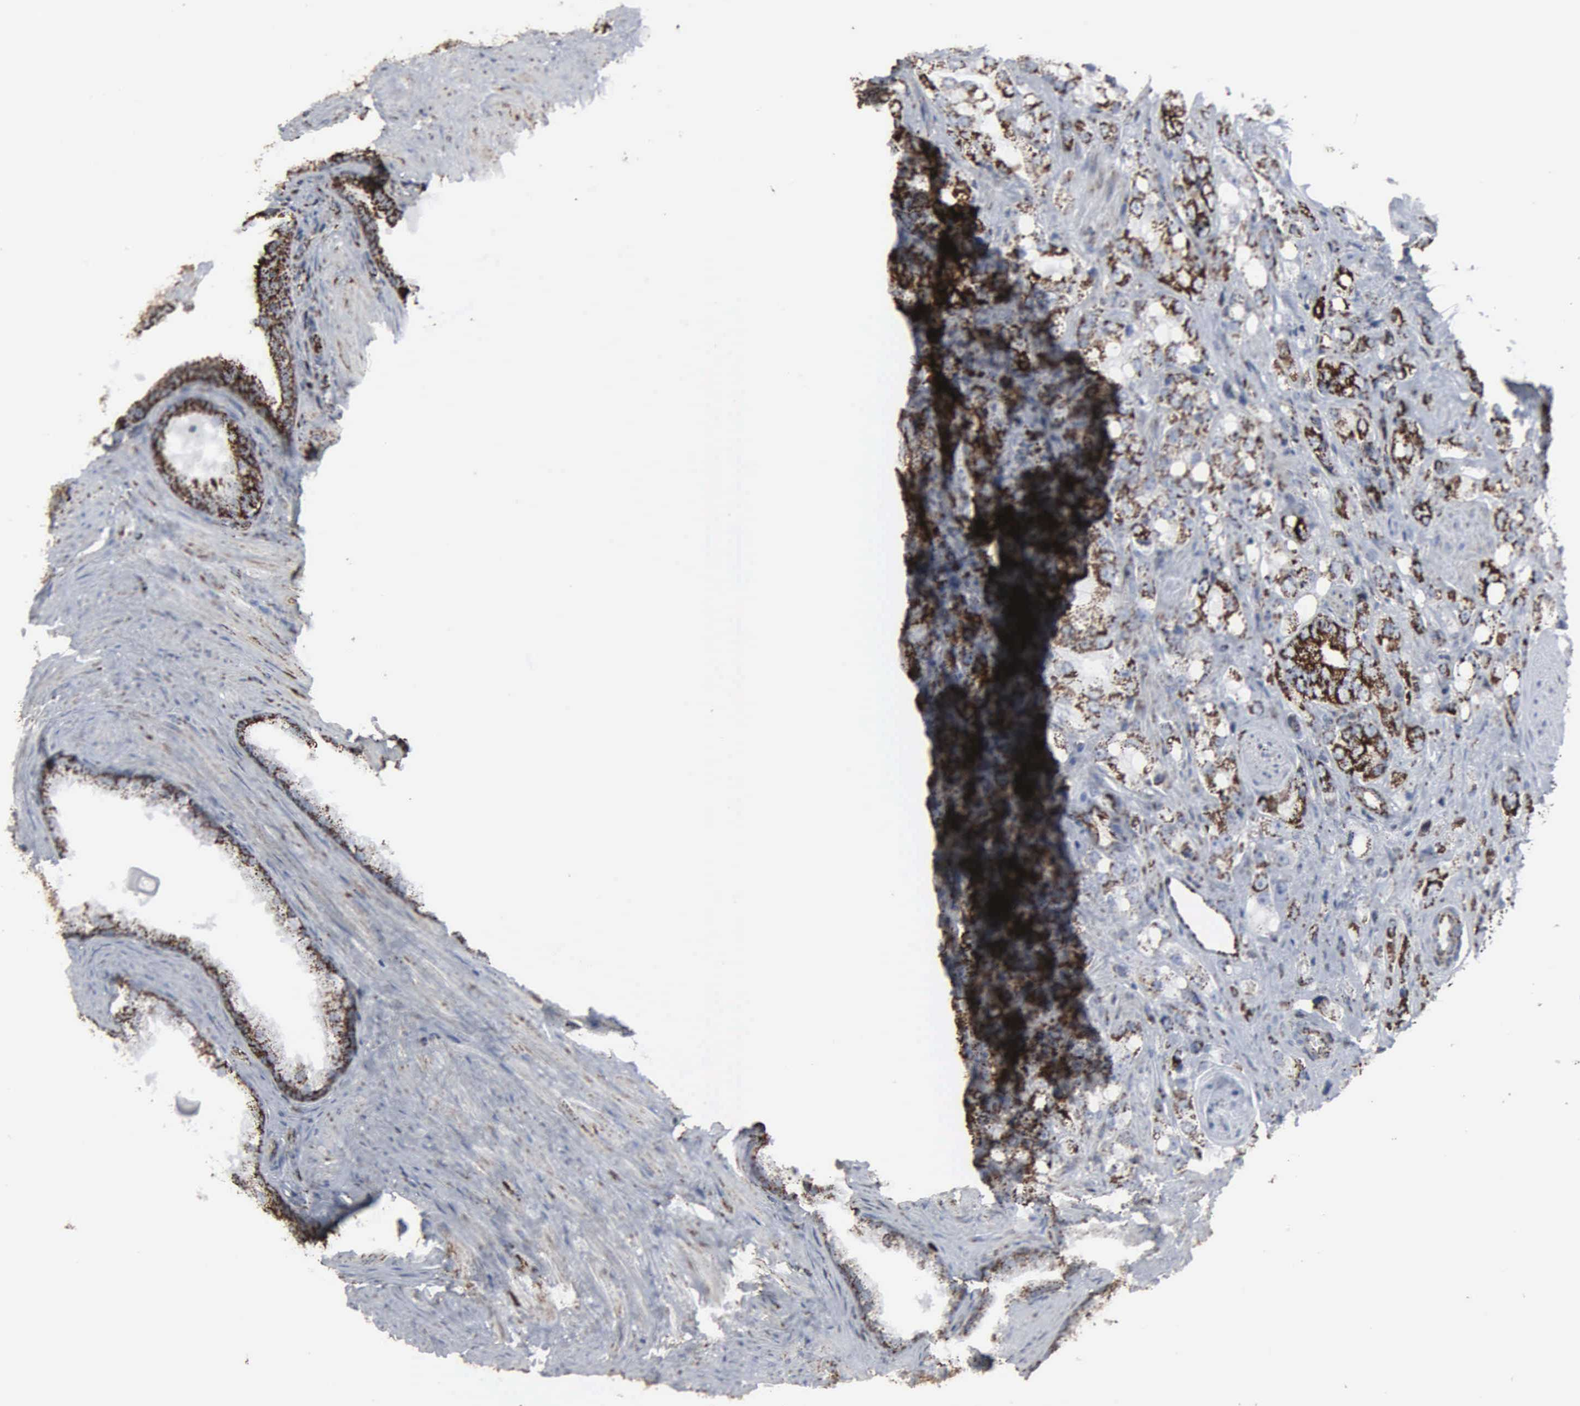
{"staining": {"intensity": "strong", "quantity": ">75%", "location": "cytoplasmic/membranous"}, "tissue": "prostate cancer", "cell_type": "Tumor cells", "image_type": "cancer", "snomed": [{"axis": "morphology", "description": "Adenocarcinoma, Medium grade"}, {"axis": "topography", "description": "Prostate"}], "caption": "High-power microscopy captured an IHC micrograph of prostate cancer (adenocarcinoma (medium-grade)), revealing strong cytoplasmic/membranous expression in approximately >75% of tumor cells. (Stains: DAB in brown, nuclei in blue, Microscopy: brightfield microscopy at high magnification).", "gene": "HSPA9", "patient": {"sex": "male", "age": 60}}